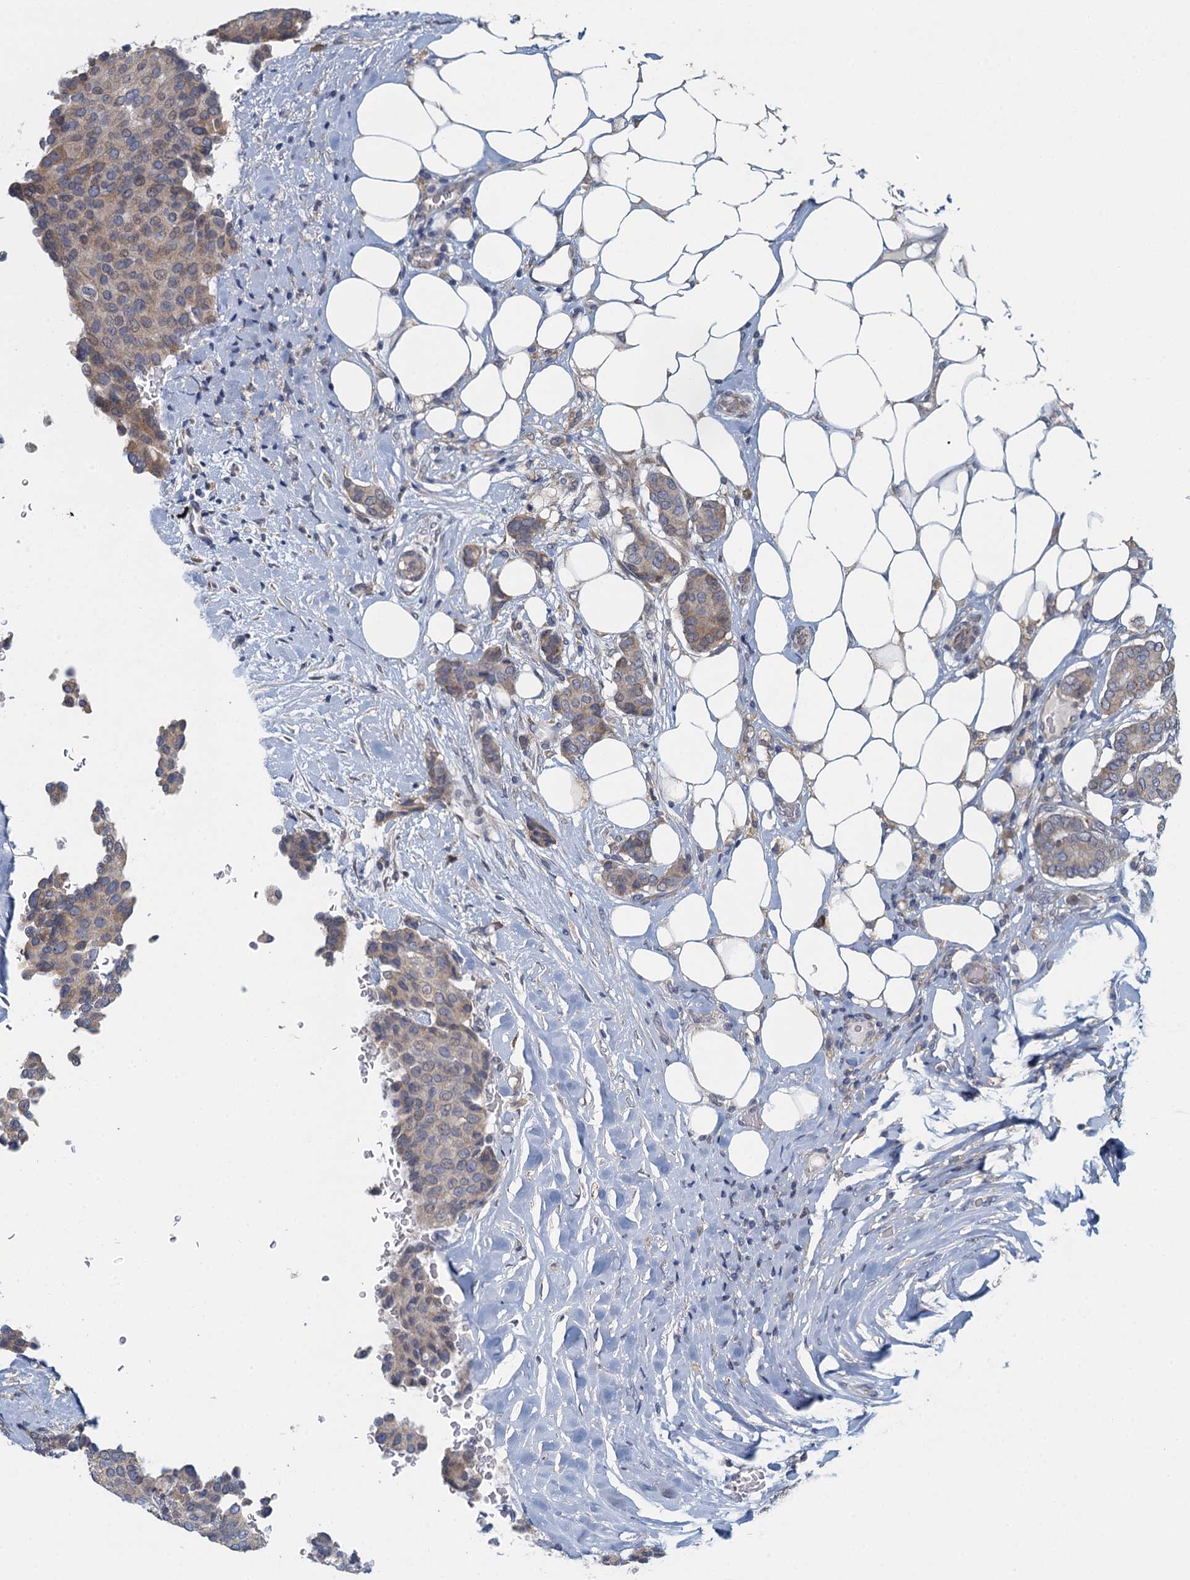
{"staining": {"intensity": "weak", "quantity": "<25%", "location": "cytoplasmic/membranous"}, "tissue": "breast cancer", "cell_type": "Tumor cells", "image_type": "cancer", "snomed": [{"axis": "morphology", "description": "Duct carcinoma"}, {"axis": "topography", "description": "Breast"}], "caption": "This is an IHC photomicrograph of human invasive ductal carcinoma (breast). There is no staining in tumor cells.", "gene": "ALG2", "patient": {"sex": "female", "age": 75}}